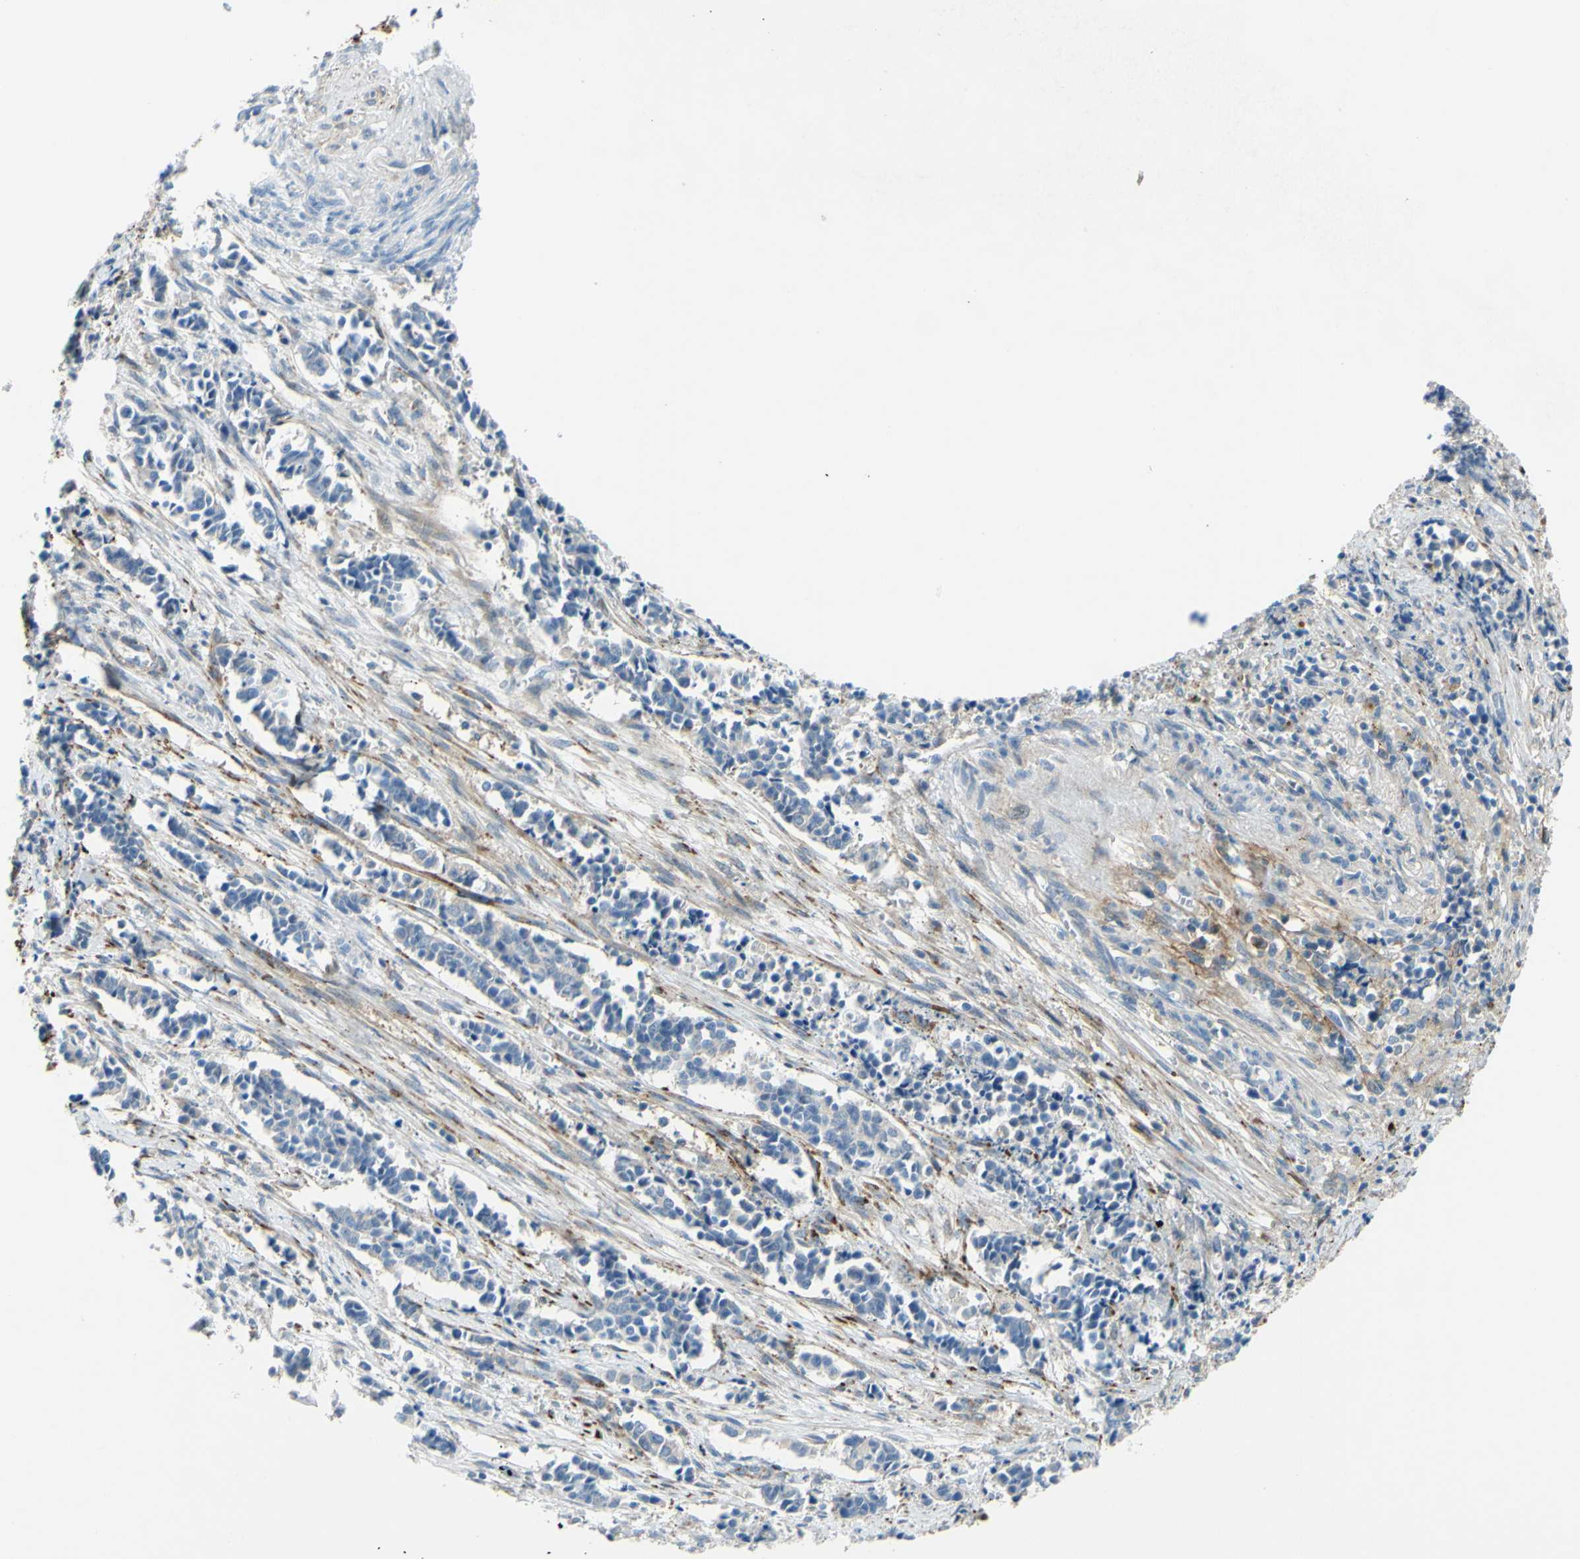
{"staining": {"intensity": "negative", "quantity": "none", "location": "none"}, "tissue": "cervical cancer", "cell_type": "Tumor cells", "image_type": "cancer", "snomed": [{"axis": "morphology", "description": "Normal tissue, NOS"}, {"axis": "morphology", "description": "Squamous cell carcinoma, NOS"}, {"axis": "topography", "description": "Cervix"}], "caption": "The IHC histopathology image has no significant staining in tumor cells of cervical squamous cell carcinoma tissue.", "gene": "ARHGAP1", "patient": {"sex": "female", "age": 35}}